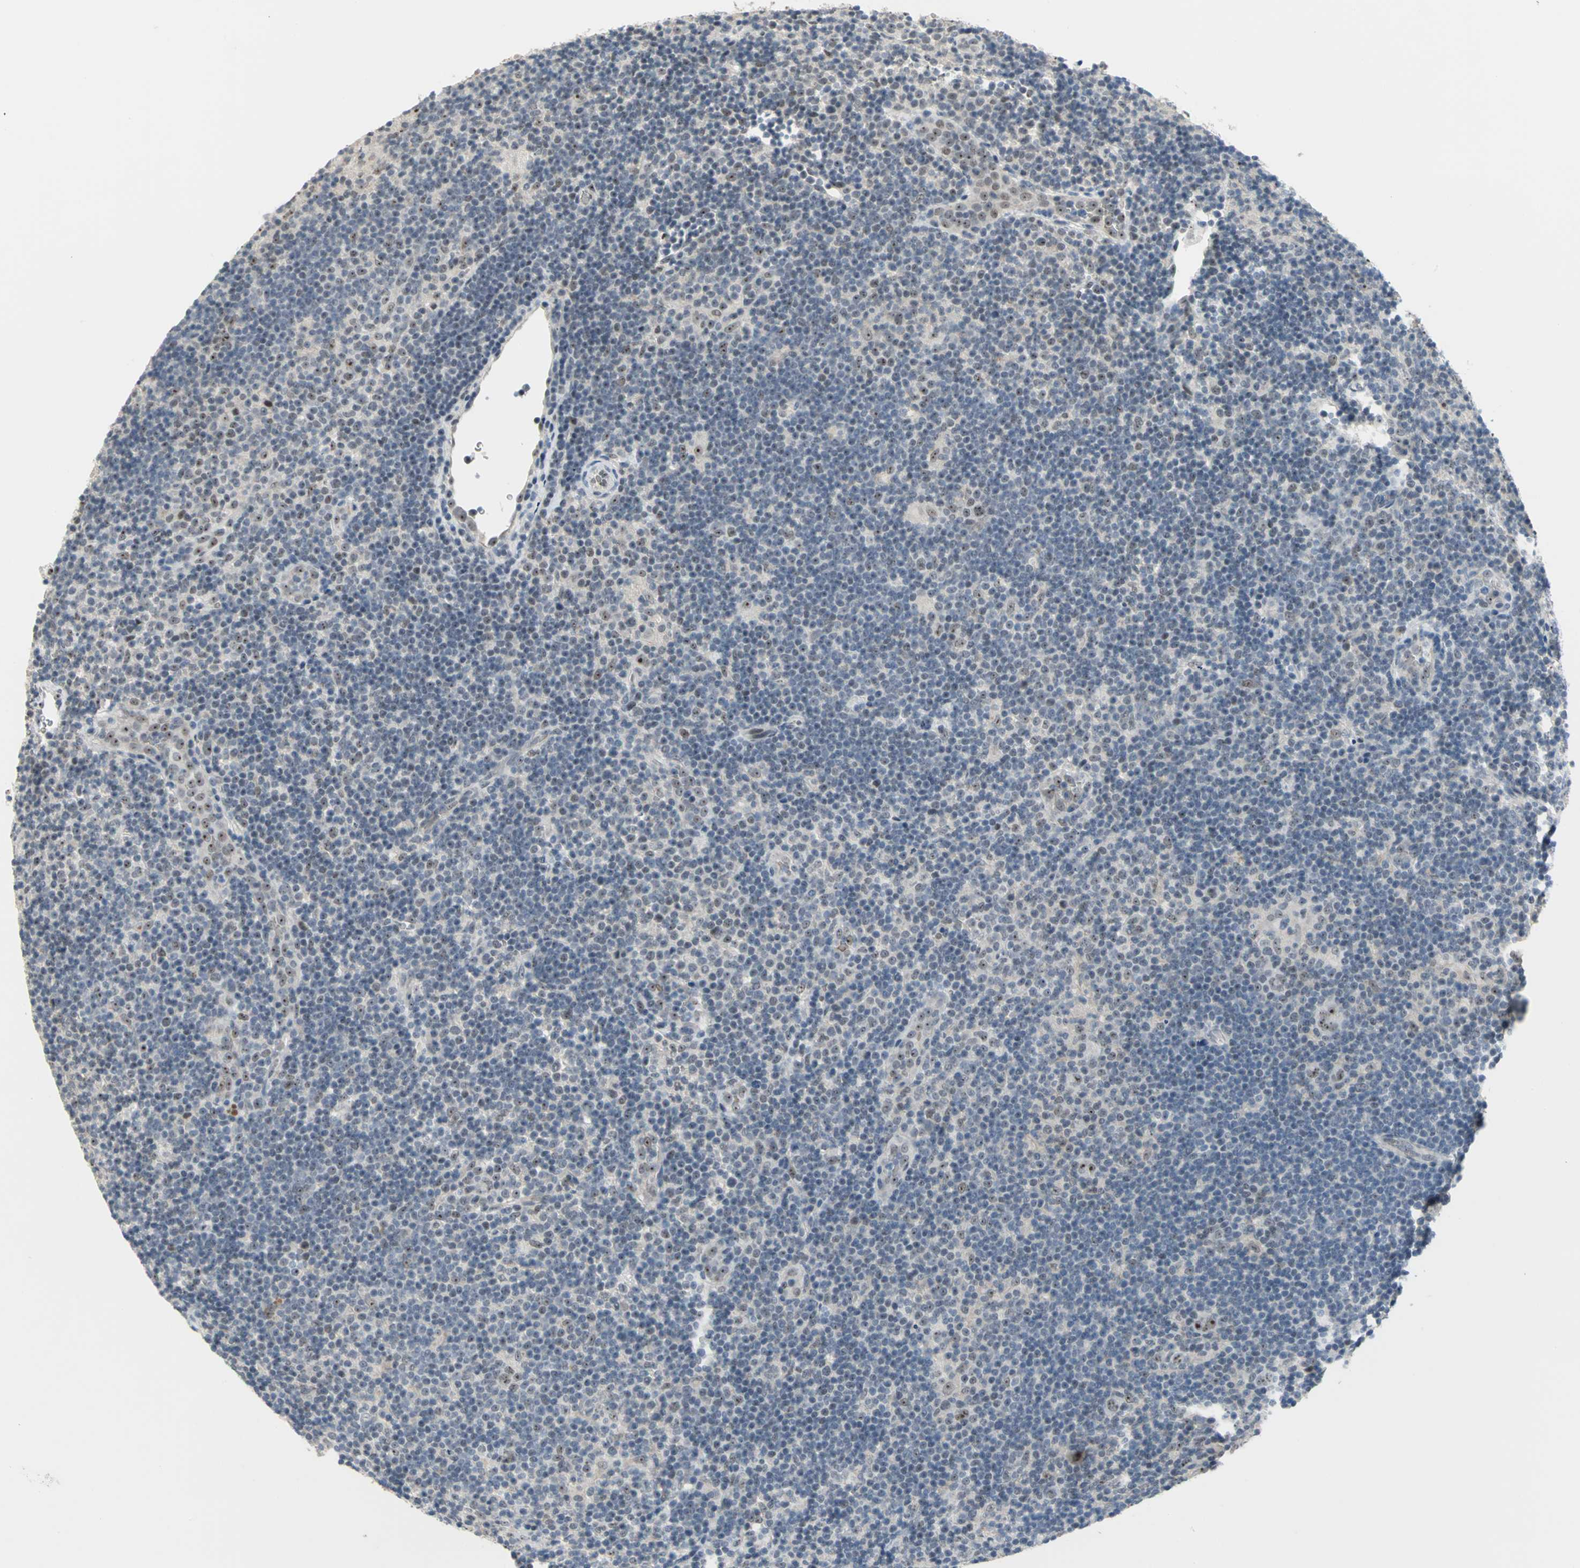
{"staining": {"intensity": "weak", "quantity": "25%-75%", "location": "nuclear"}, "tissue": "lymphoma", "cell_type": "Tumor cells", "image_type": "cancer", "snomed": [{"axis": "morphology", "description": "Hodgkin's disease, NOS"}, {"axis": "topography", "description": "Lymph node"}], "caption": "Tumor cells display weak nuclear positivity in approximately 25%-75% of cells in lymphoma.", "gene": "GLI3", "patient": {"sex": "female", "age": 57}}